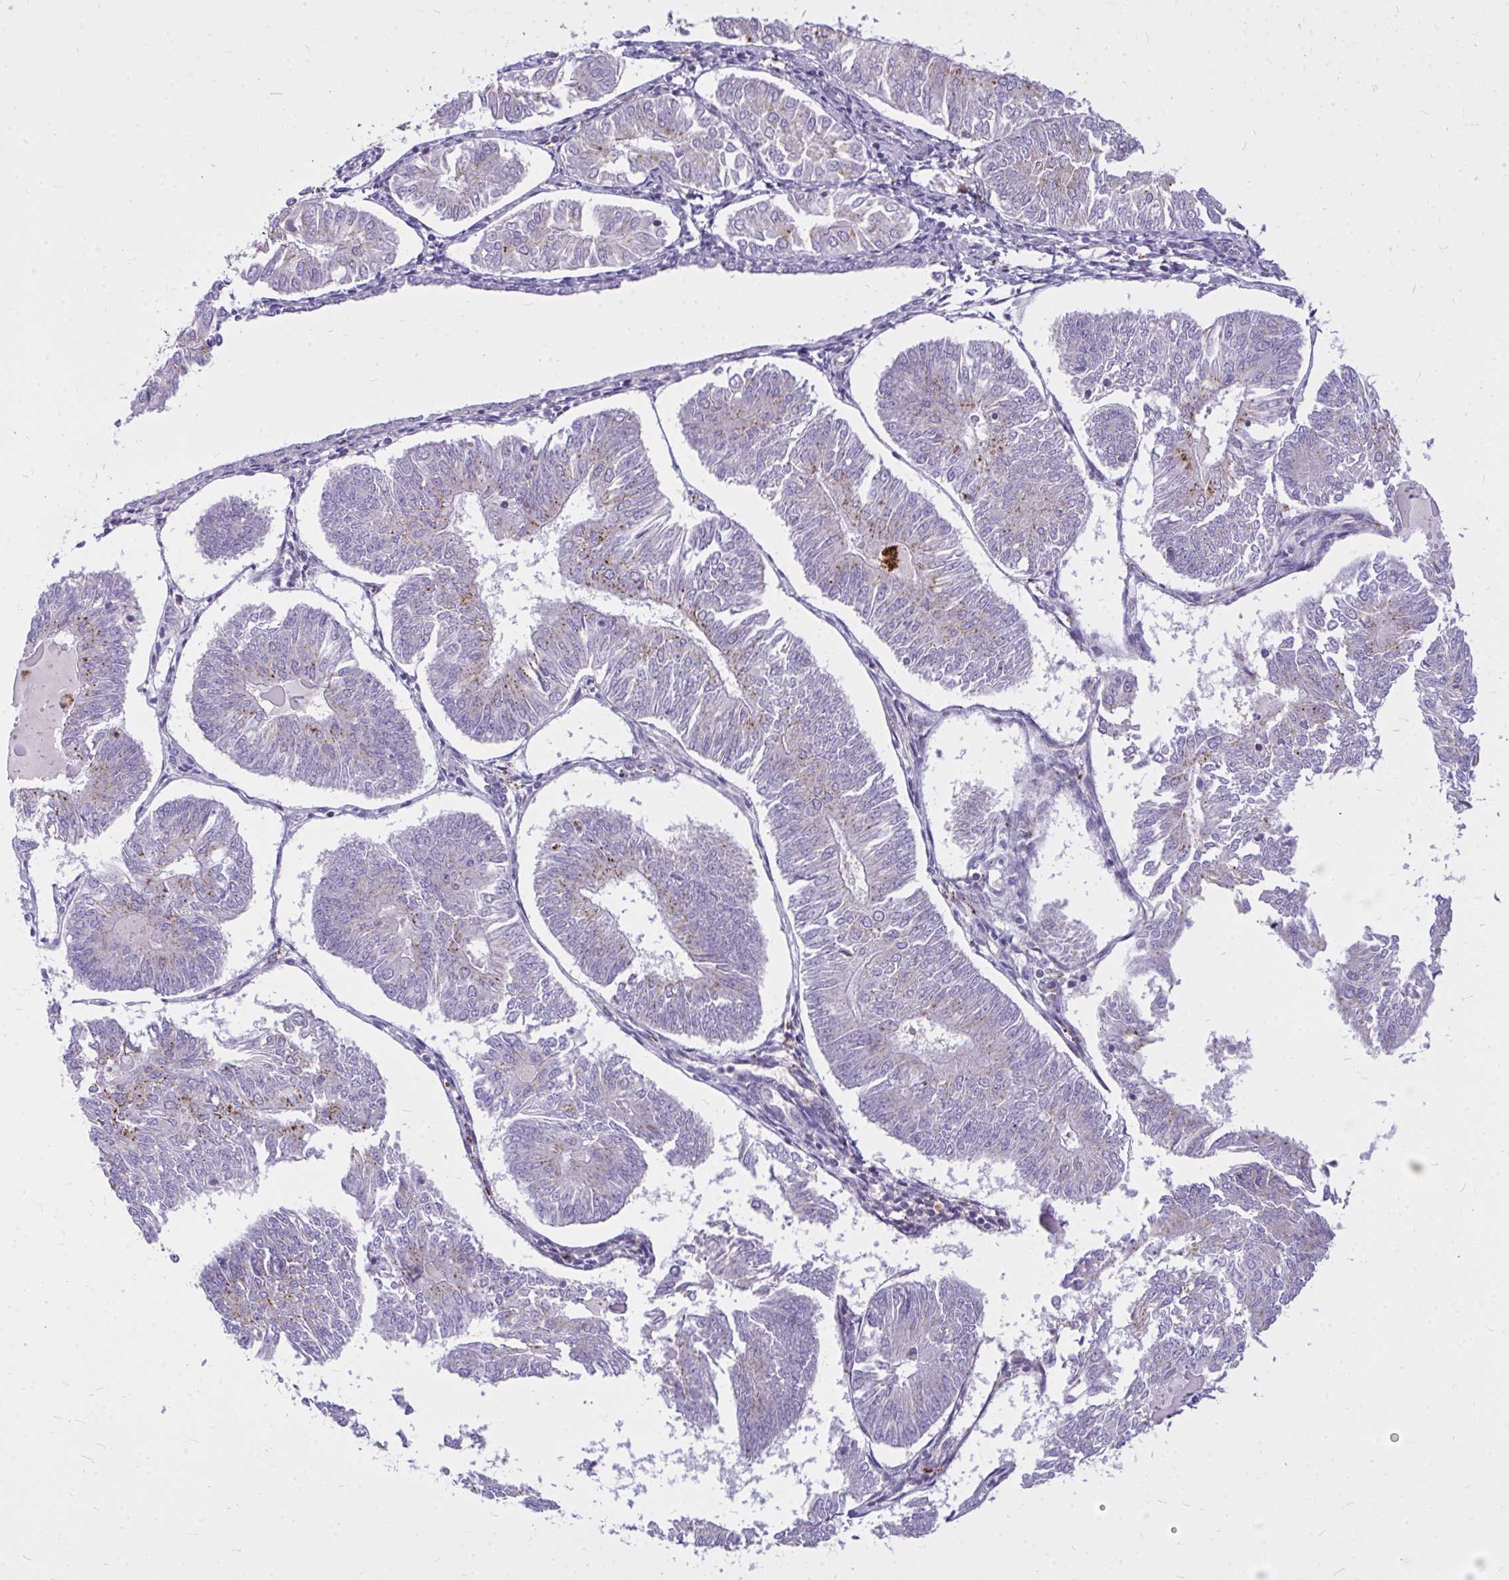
{"staining": {"intensity": "moderate", "quantity": "<25%", "location": "cytoplasmic/membranous"}, "tissue": "endometrial cancer", "cell_type": "Tumor cells", "image_type": "cancer", "snomed": [{"axis": "morphology", "description": "Adenocarcinoma, NOS"}, {"axis": "topography", "description": "Endometrium"}], "caption": "A micrograph showing moderate cytoplasmic/membranous staining in approximately <25% of tumor cells in adenocarcinoma (endometrial), as visualized by brown immunohistochemical staining.", "gene": "ZSCAN25", "patient": {"sex": "female", "age": 58}}